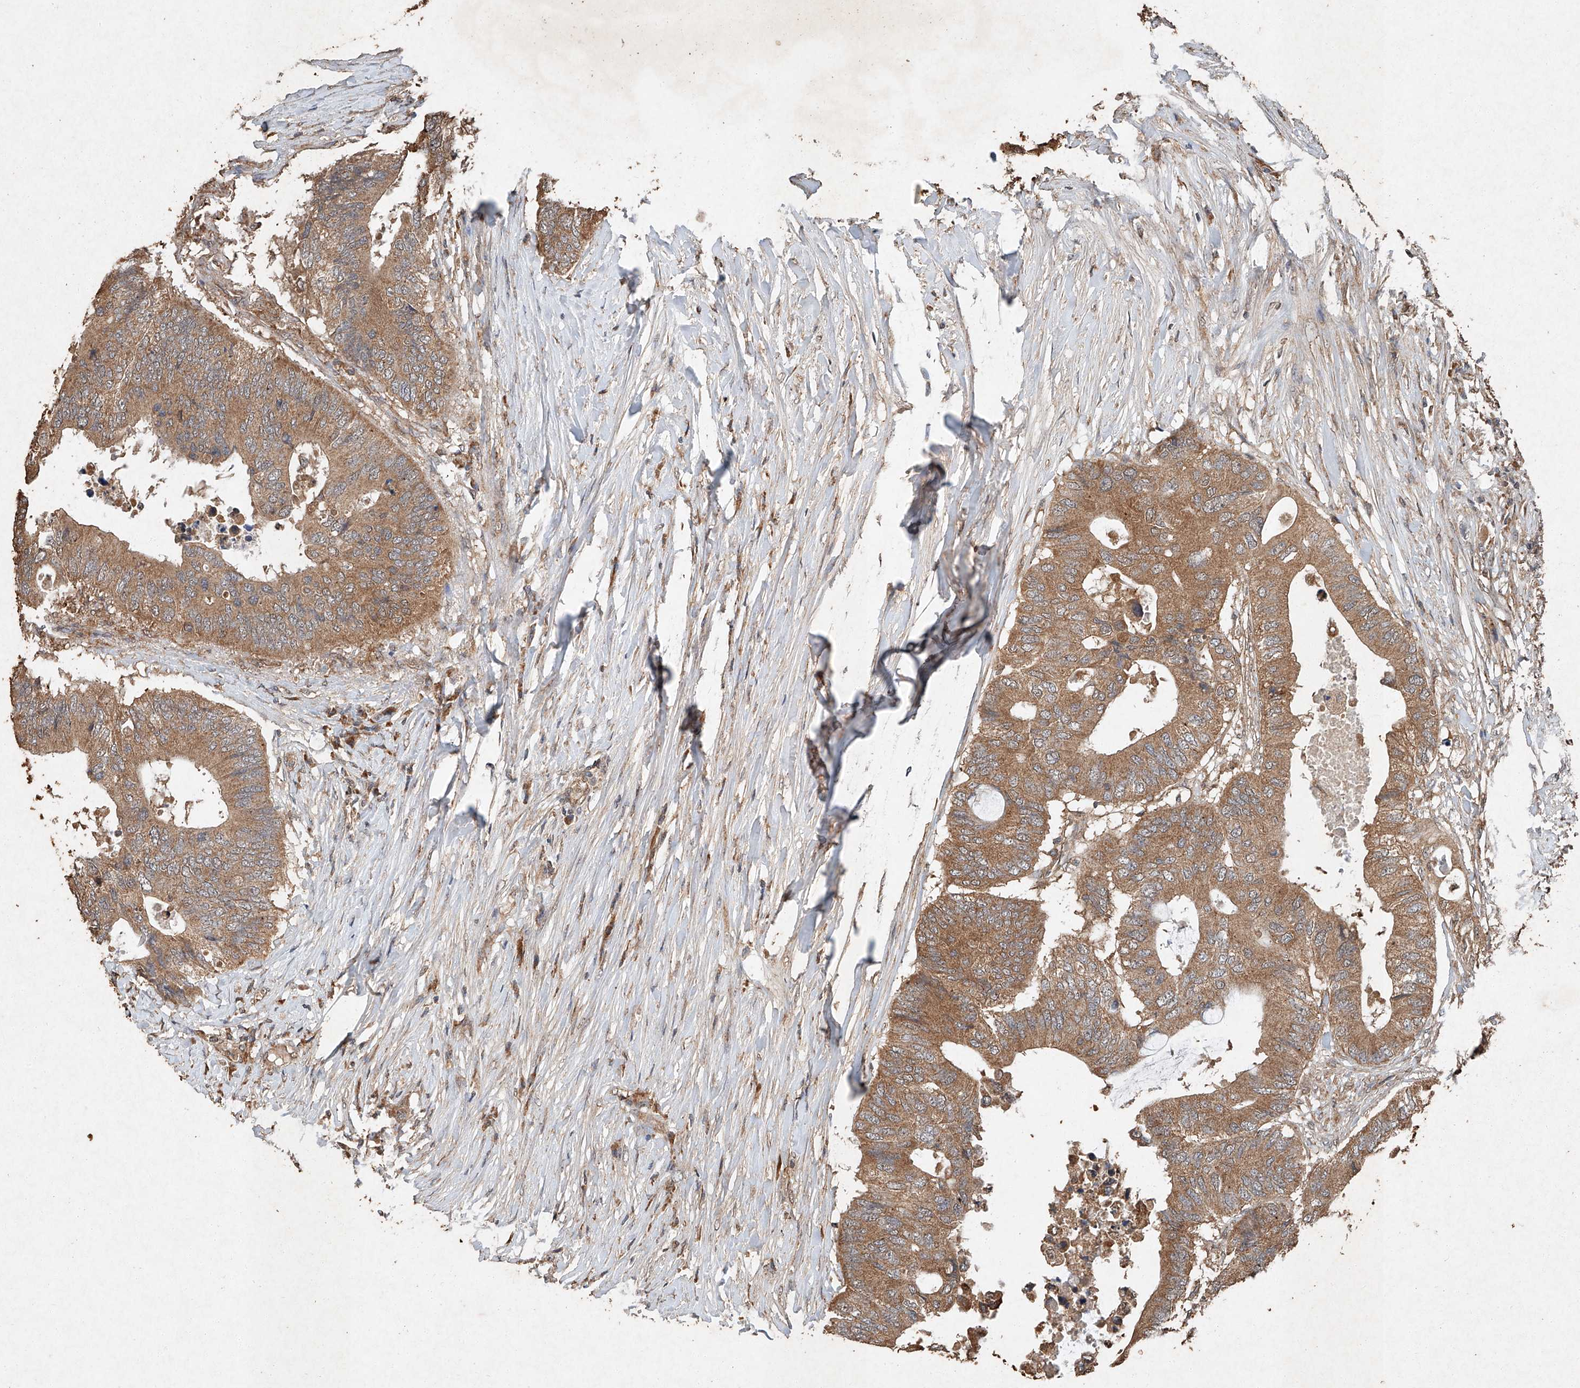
{"staining": {"intensity": "moderate", "quantity": ">75%", "location": "cytoplasmic/membranous"}, "tissue": "colorectal cancer", "cell_type": "Tumor cells", "image_type": "cancer", "snomed": [{"axis": "morphology", "description": "Adenocarcinoma, NOS"}, {"axis": "topography", "description": "Colon"}], "caption": "Adenocarcinoma (colorectal) stained with IHC reveals moderate cytoplasmic/membranous positivity in about >75% of tumor cells.", "gene": "STK3", "patient": {"sex": "male", "age": 71}}